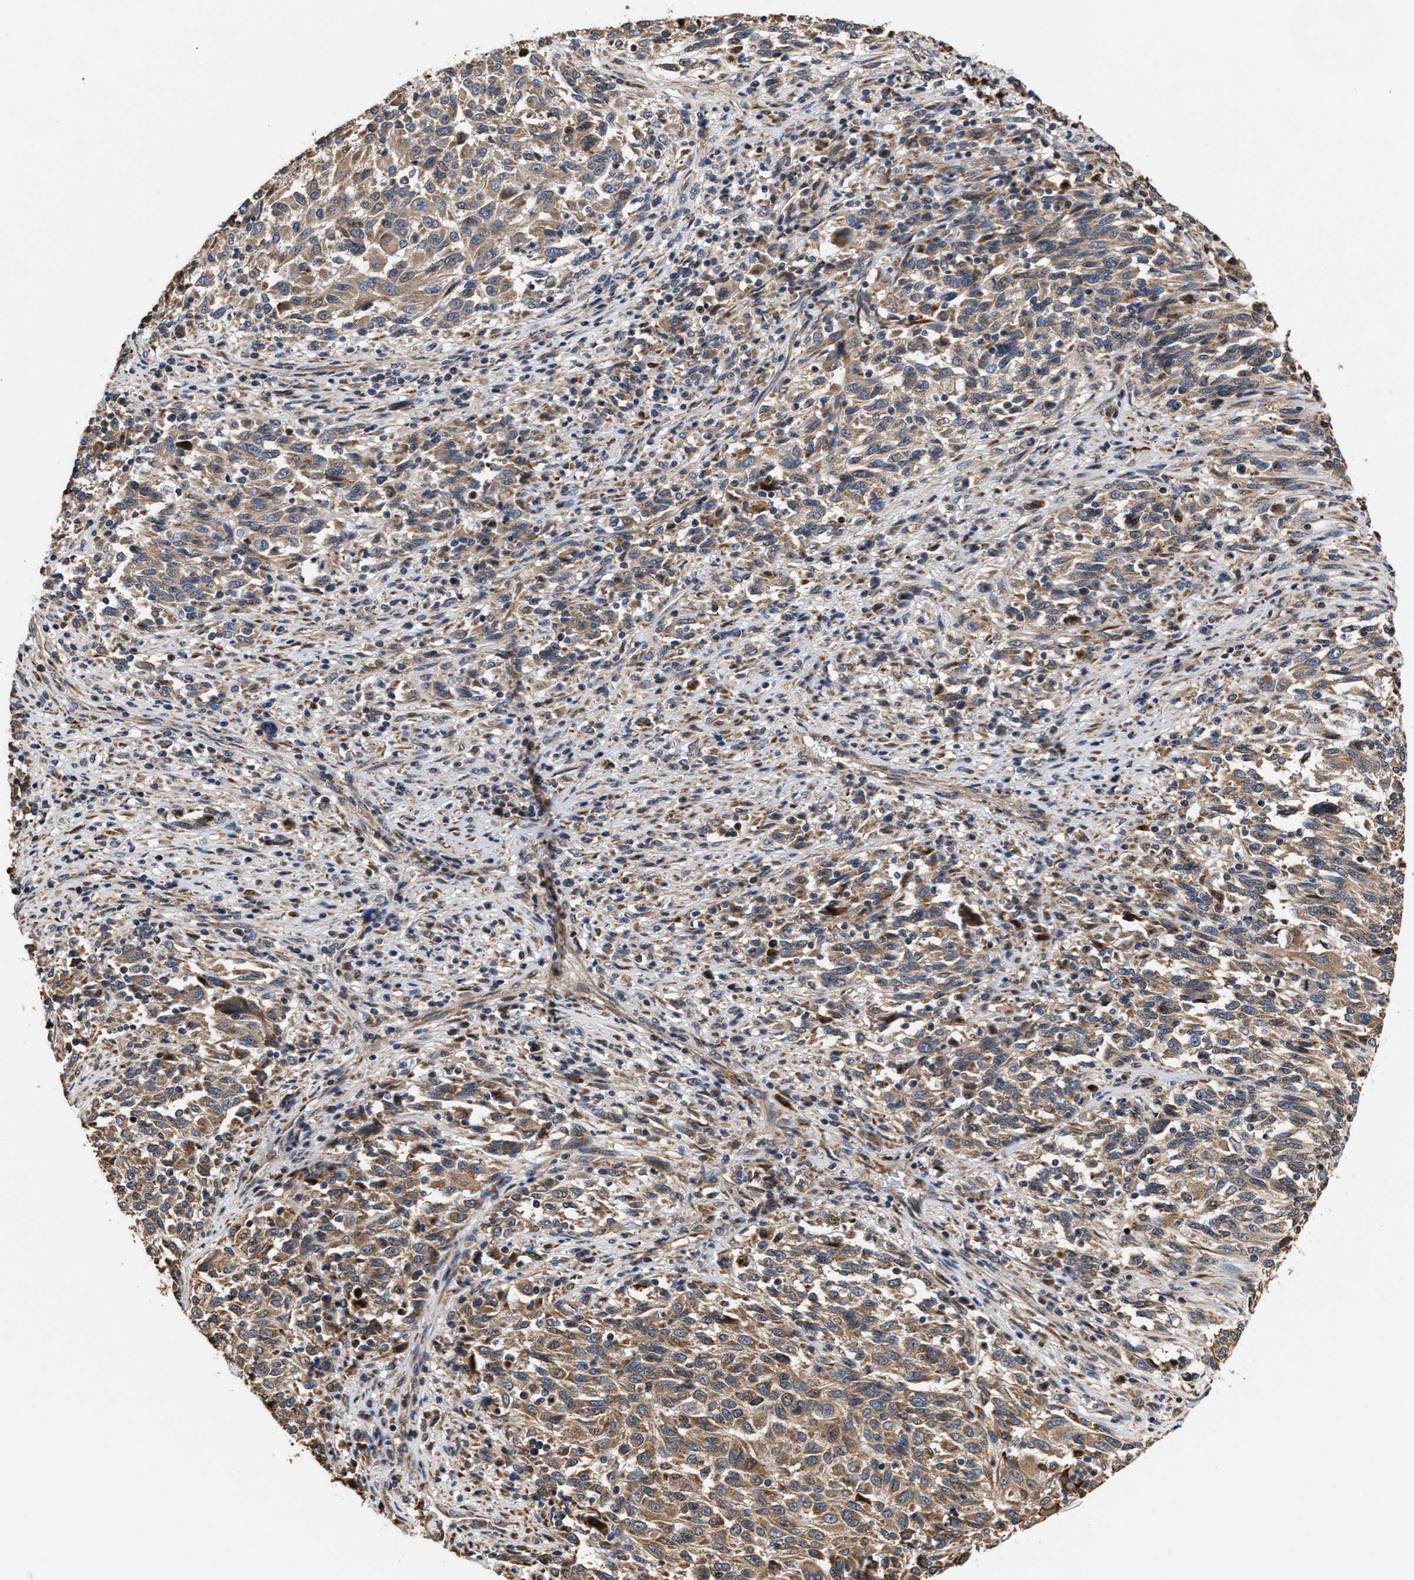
{"staining": {"intensity": "moderate", "quantity": ">75%", "location": "cytoplasmic/membranous"}, "tissue": "melanoma", "cell_type": "Tumor cells", "image_type": "cancer", "snomed": [{"axis": "morphology", "description": "Malignant melanoma, Metastatic site"}, {"axis": "topography", "description": "Lymph node"}], "caption": "Protein expression analysis of malignant melanoma (metastatic site) reveals moderate cytoplasmic/membranous expression in approximately >75% of tumor cells.", "gene": "GOSR1", "patient": {"sex": "male", "age": 61}}